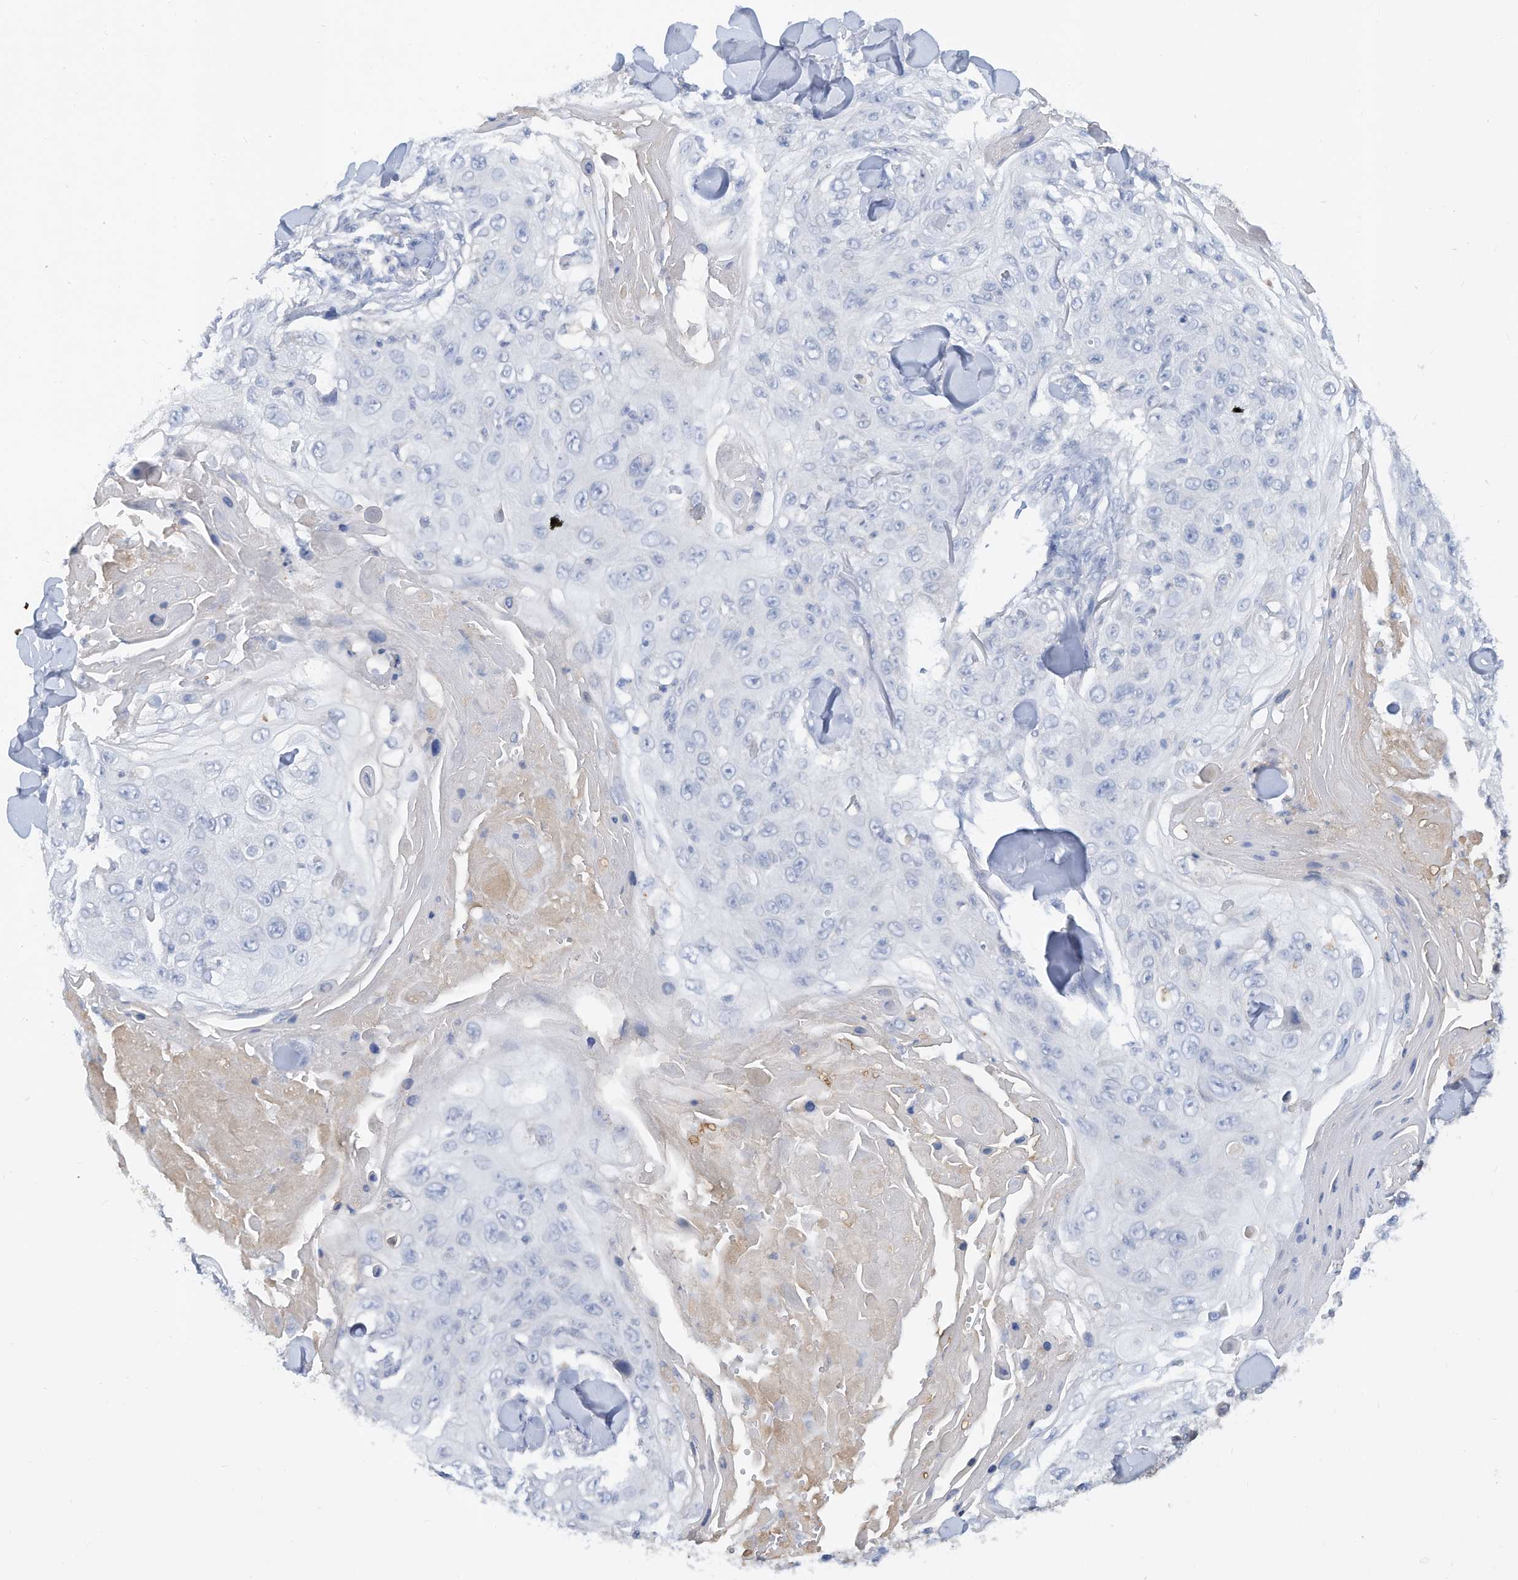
{"staining": {"intensity": "negative", "quantity": "none", "location": "none"}, "tissue": "skin cancer", "cell_type": "Tumor cells", "image_type": "cancer", "snomed": [{"axis": "morphology", "description": "Squamous cell carcinoma, NOS"}, {"axis": "topography", "description": "Skin"}], "caption": "Immunohistochemistry (IHC) histopathology image of human skin cancer (squamous cell carcinoma) stained for a protein (brown), which displays no staining in tumor cells.", "gene": "HAS3", "patient": {"sex": "male", "age": 86}}